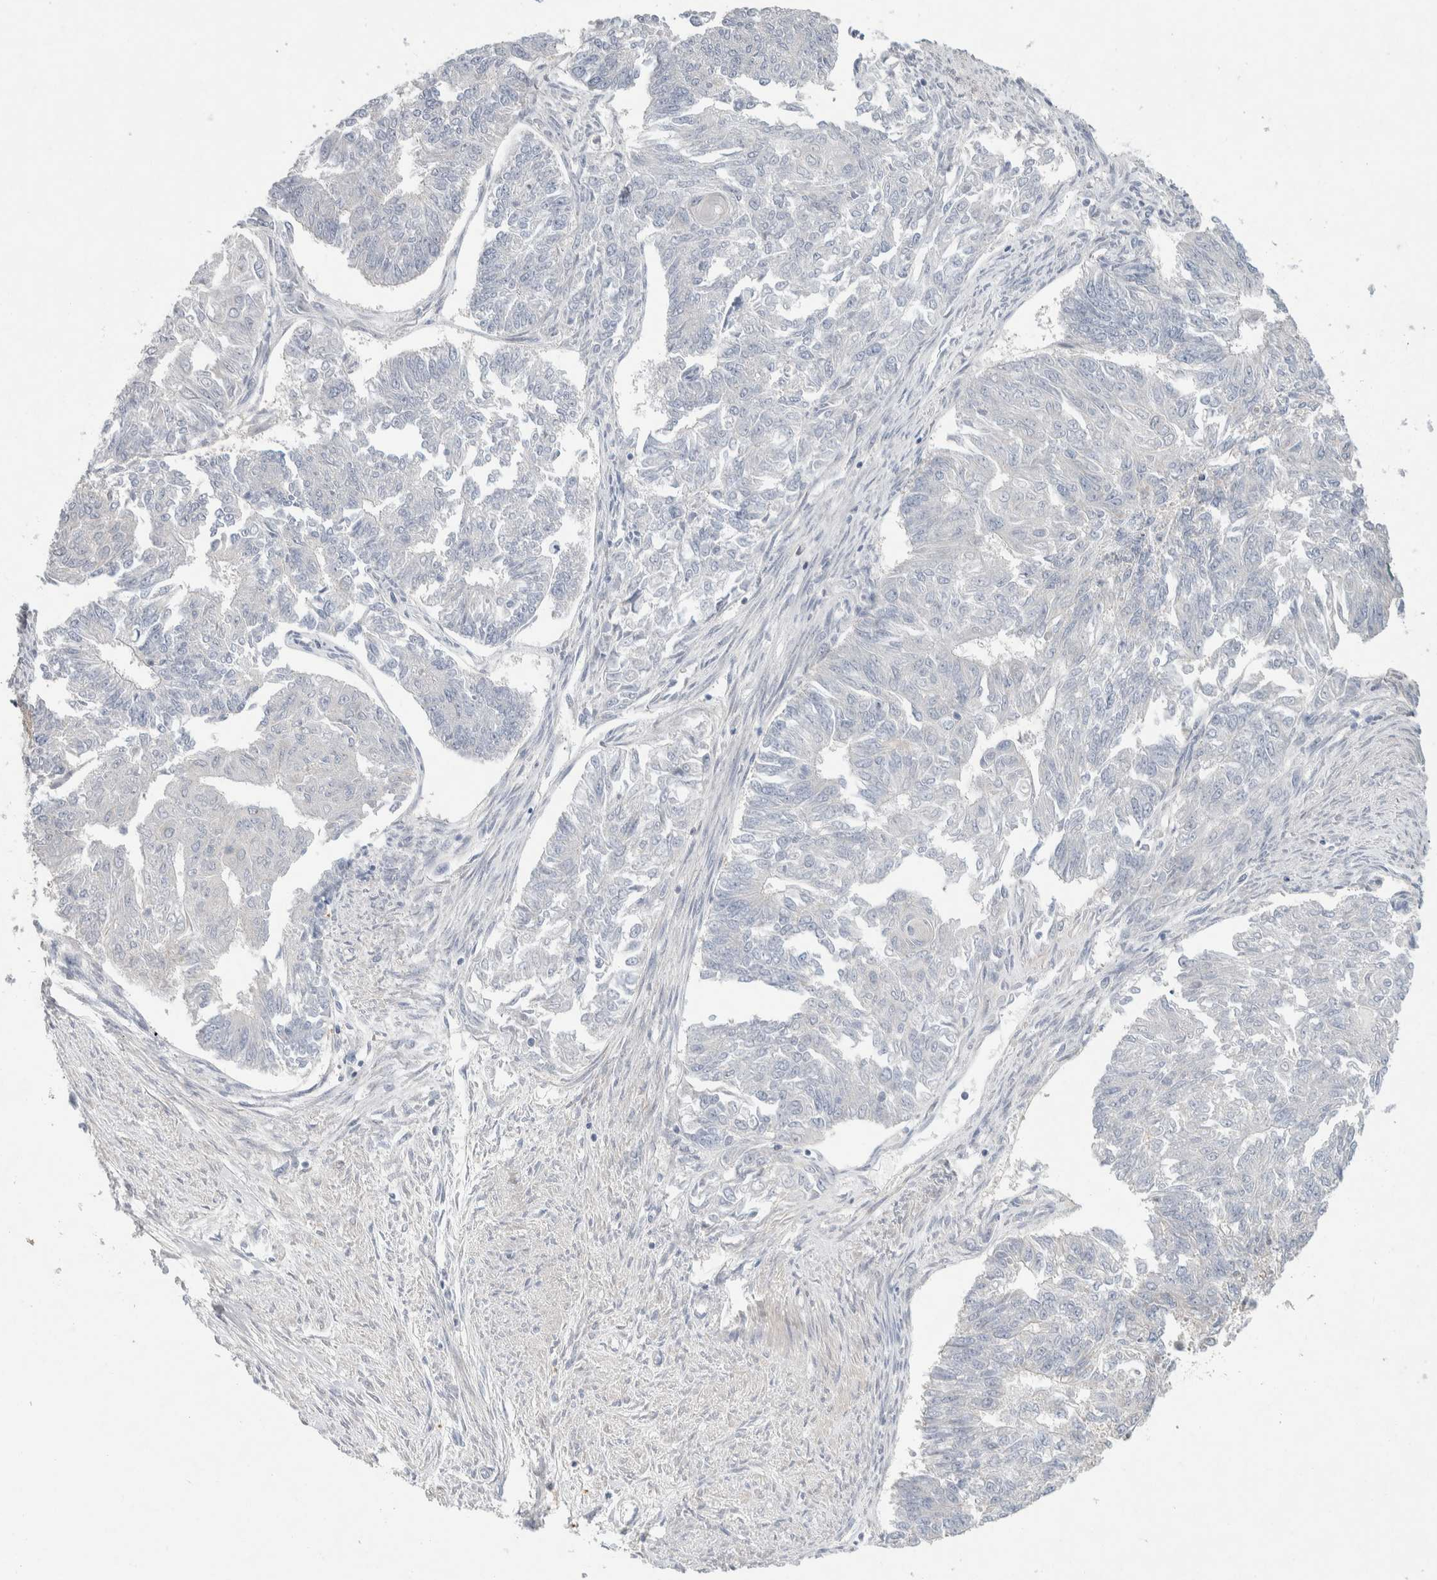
{"staining": {"intensity": "negative", "quantity": "none", "location": "none"}, "tissue": "endometrial cancer", "cell_type": "Tumor cells", "image_type": "cancer", "snomed": [{"axis": "morphology", "description": "Adenocarcinoma, NOS"}, {"axis": "topography", "description": "Endometrium"}], "caption": "An image of endometrial adenocarcinoma stained for a protein displays no brown staining in tumor cells.", "gene": "CMTM4", "patient": {"sex": "female", "age": 32}}